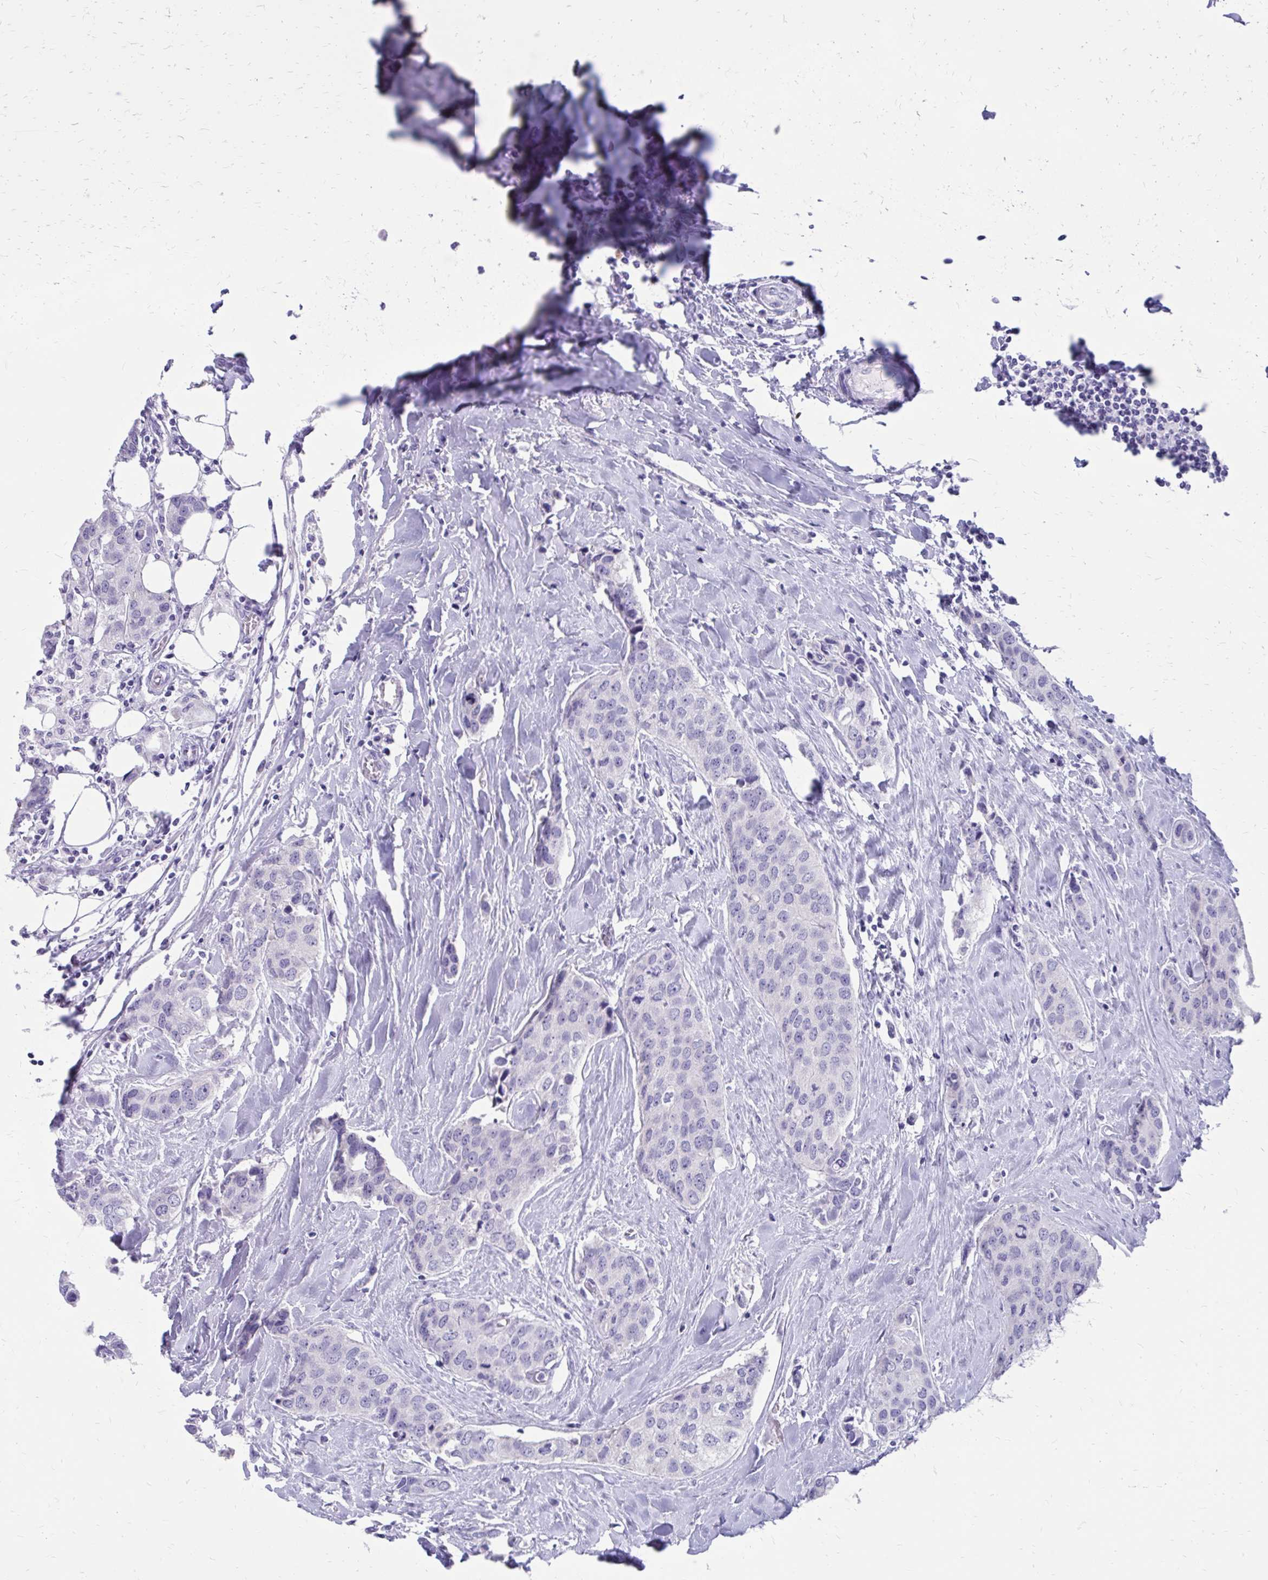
{"staining": {"intensity": "negative", "quantity": "none", "location": "none"}, "tissue": "breast cancer", "cell_type": "Tumor cells", "image_type": "cancer", "snomed": [{"axis": "morphology", "description": "Duct carcinoma"}, {"axis": "topography", "description": "Breast"}], "caption": "Immunohistochemistry of breast cancer (infiltrating ductal carcinoma) reveals no positivity in tumor cells.", "gene": "SATL1", "patient": {"sex": "female", "age": 80}}